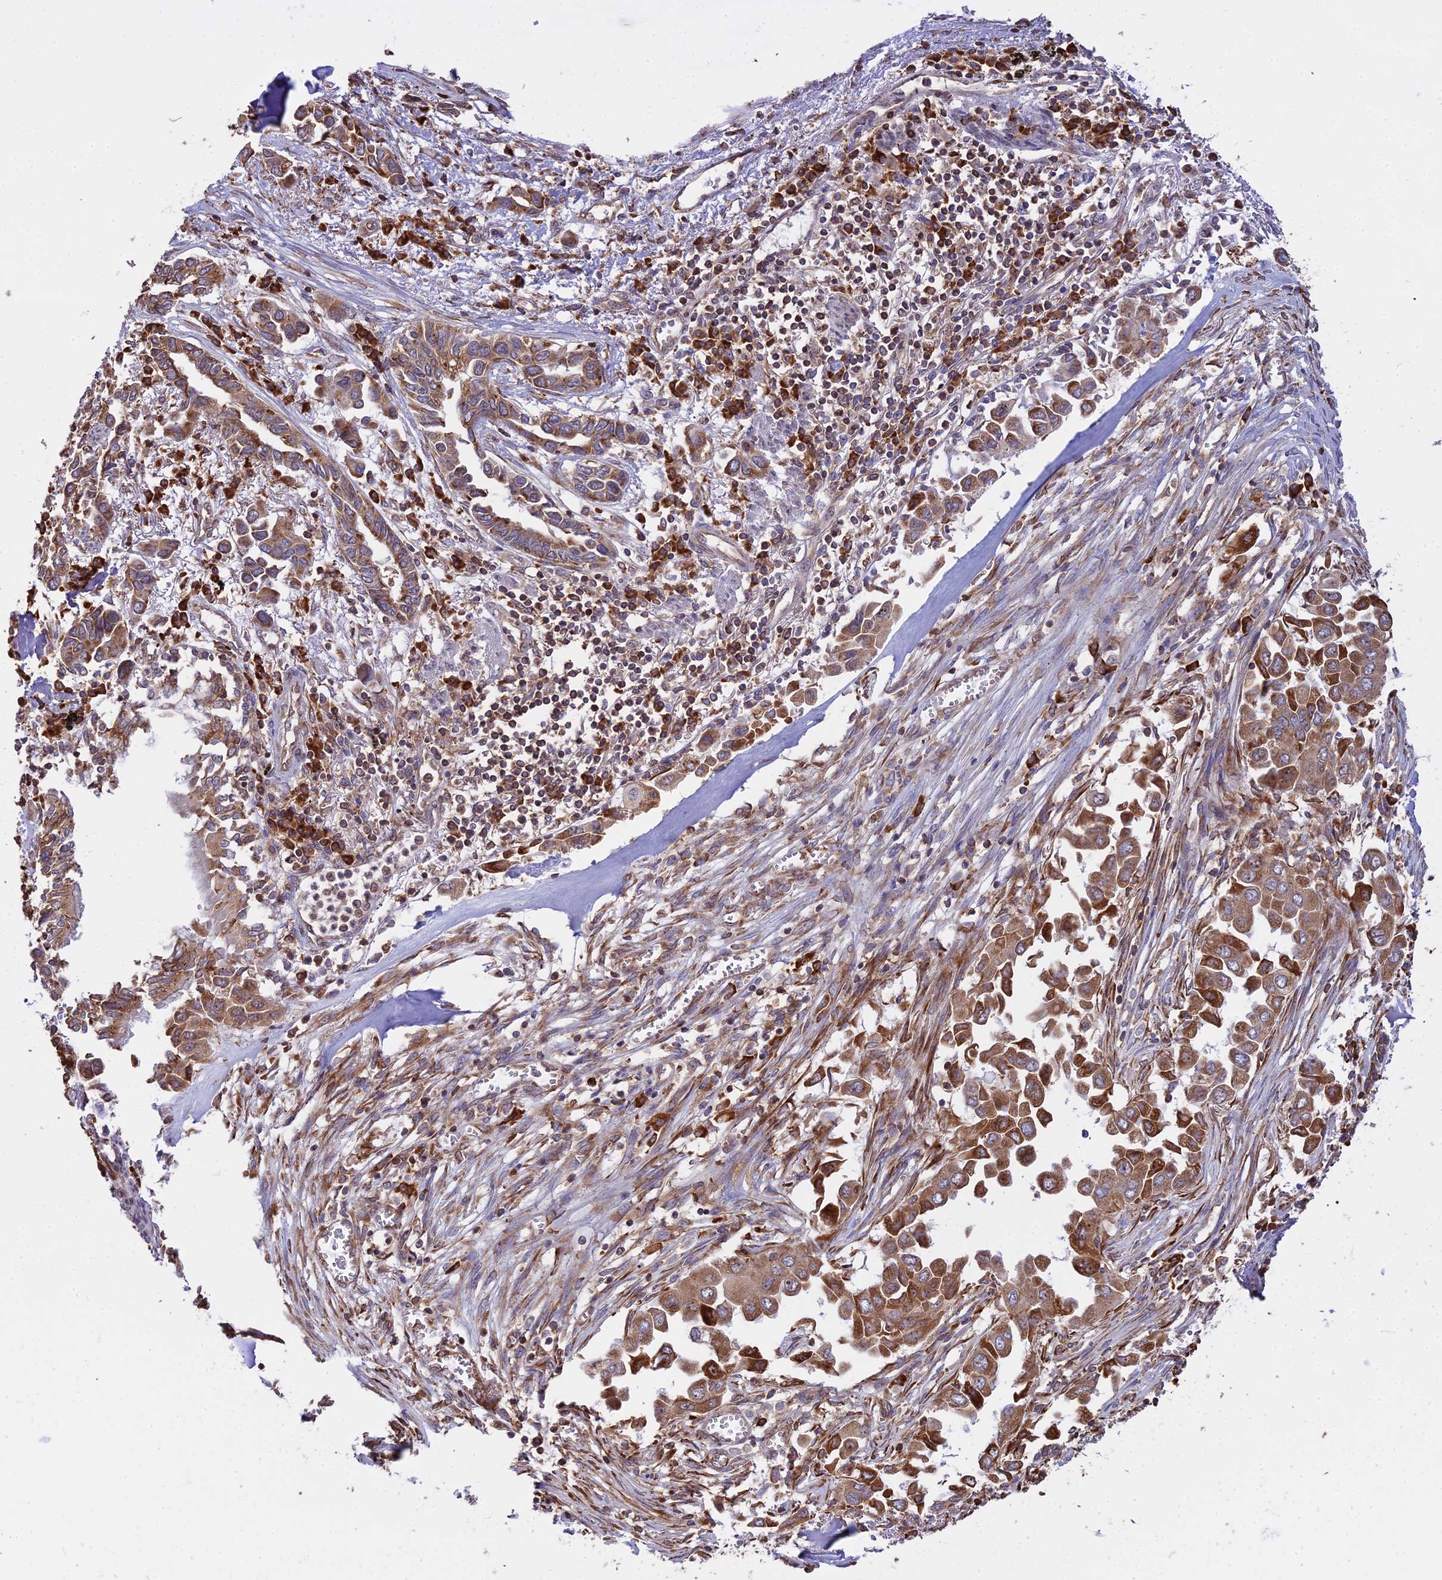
{"staining": {"intensity": "moderate", "quantity": ">75%", "location": "cytoplasmic/membranous"}, "tissue": "lung cancer", "cell_type": "Tumor cells", "image_type": "cancer", "snomed": [{"axis": "morphology", "description": "Adenocarcinoma, NOS"}, {"axis": "topography", "description": "Lung"}], "caption": "A brown stain labels moderate cytoplasmic/membranous staining of a protein in lung adenocarcinoma tumor cells. The protein is stained brown, and the nuclei are stained in blue (DAB (3,3'-diaminobenzidine) IHC with brightfield microscopy, high magnification).", "gene": "RPL26", "patient": {"sex": "female", "age": 76}}